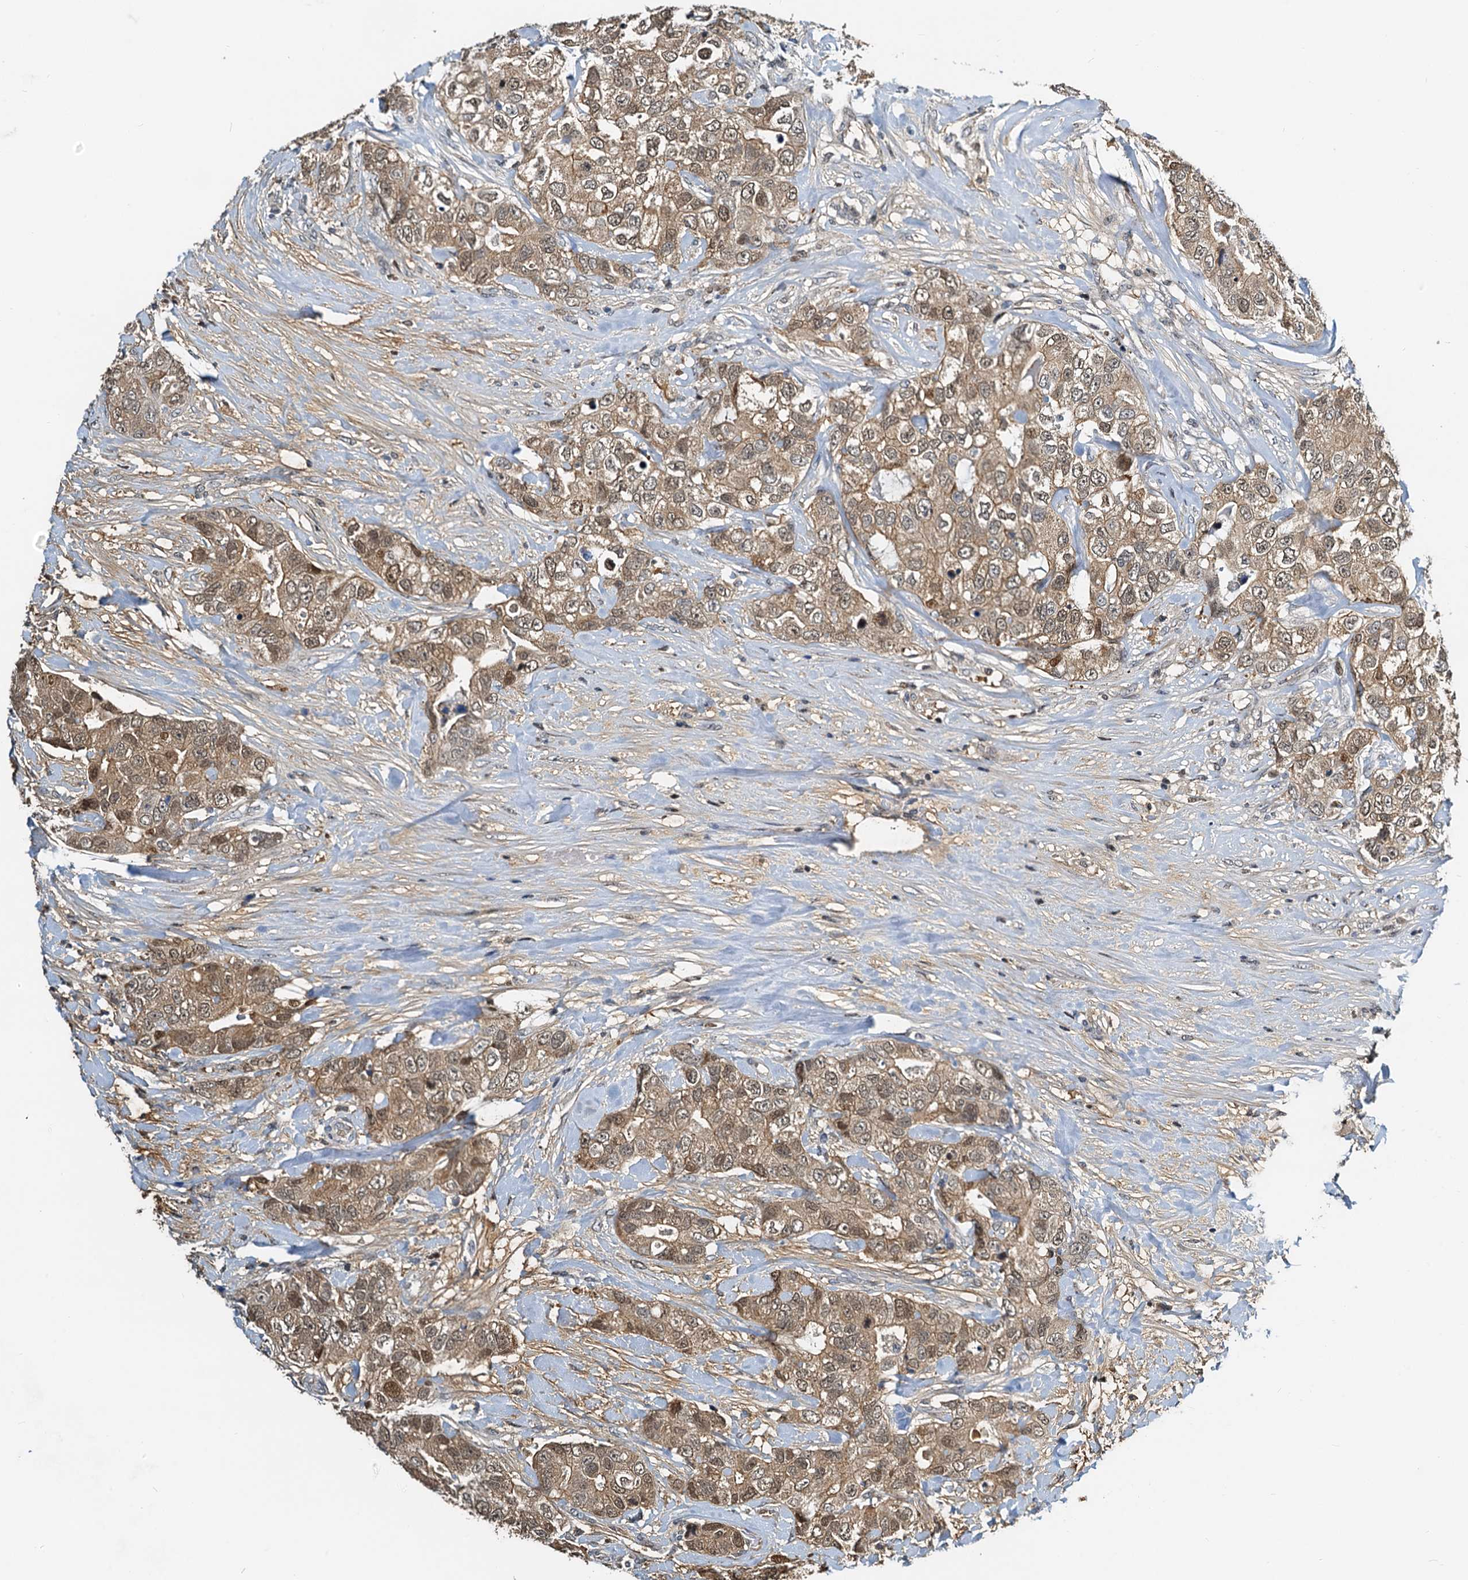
{"staining": {"intensity": "moderate", "quantity": ">75%", "location": "cytoplasmic/membranous,nuclear"}, "tissue": "breast cancer", "cell_type": "Tumor cells", "image_type": "cancer", "snomed": [{"axis": "morphology", "description": "Duct carcinoma"}, {"axis": "topography", "description": "Breast"}], "caption": "Human breast cancer stained with a protein marker demonstrates moderate staining in tumor cells.", "gene": "PTGES3", "patient": {"sex": "female", "age": 62}}